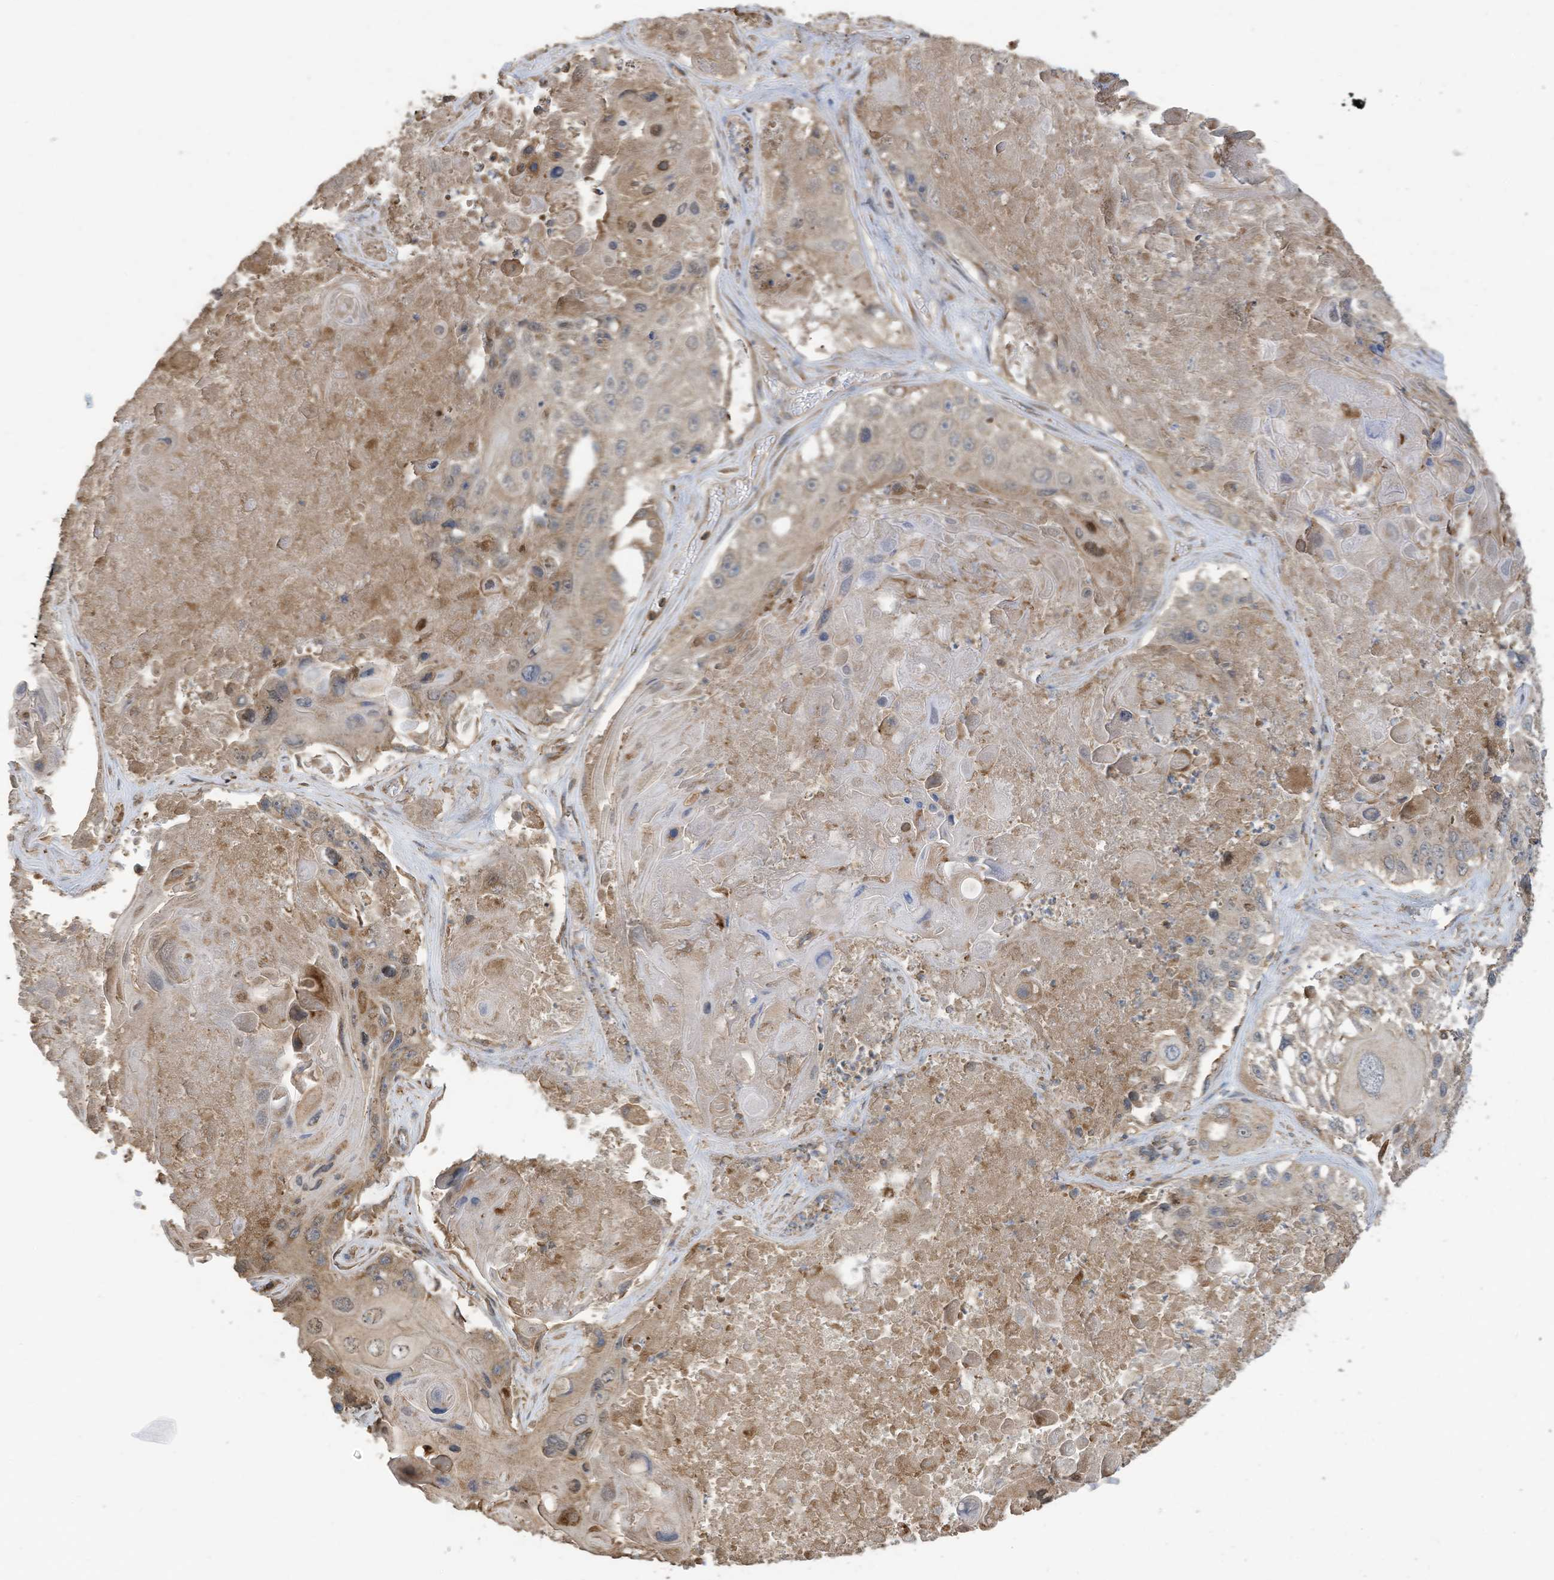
{"staining": {"intensity": "weak", "quantity": "25%-75%", "location": "cytoplasmic/membranous"}, "tissue": "lung cancer", "cell_type": "Tumor cells", "image_type": "cancer", "snomed": [{"axis": "morphology", "description": "Squamous cell carcinoma, NOS"}, {"axis": "topography", "description": "Lung"}], "caption": "Human lung cancer (squamous cell carcinoma) stained with a protein marker exhibits weak staining in tumor cells.", "gene": "COX10", "patient": {"sex": "male", "age": 61}}